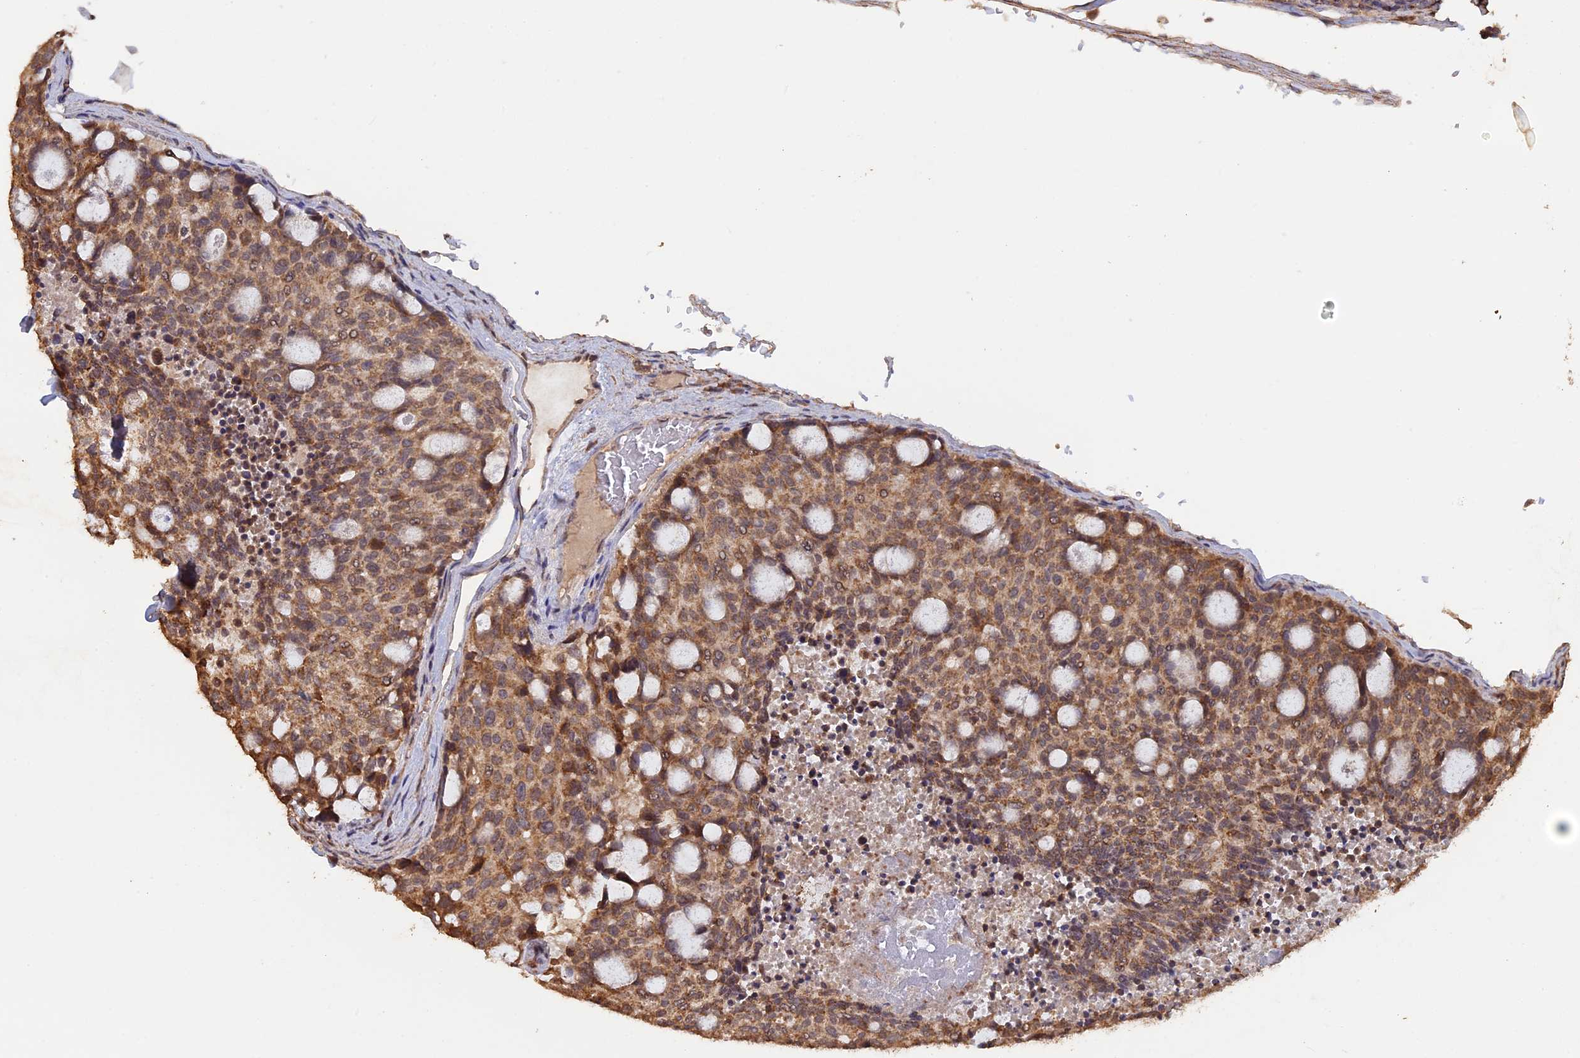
{"staining": {"intensity": "moderate", "quantity": ">75%", "location": "cytoplasmic/membranous"}, "tissue": "carcinoid", "cell_type": "Tumor cells", "image_type": "cancer", "snomed": [{"axis": "morphology", "description": "Carcinoid, malignant, NOS"}, {"axis": "topography", "description": "Pancreas"}], "caption": "An IHC photomicrograph of tumor tissue is shown. Protein staining in brown shows moderate cytoplasmic/membranous positivity in carcinoid within tumor cells. (brown staining indicates protein expression, while blue staining denotes nuclei).", "gene": "FAM210B", "patient": {"sex": "female", "age": 54}}